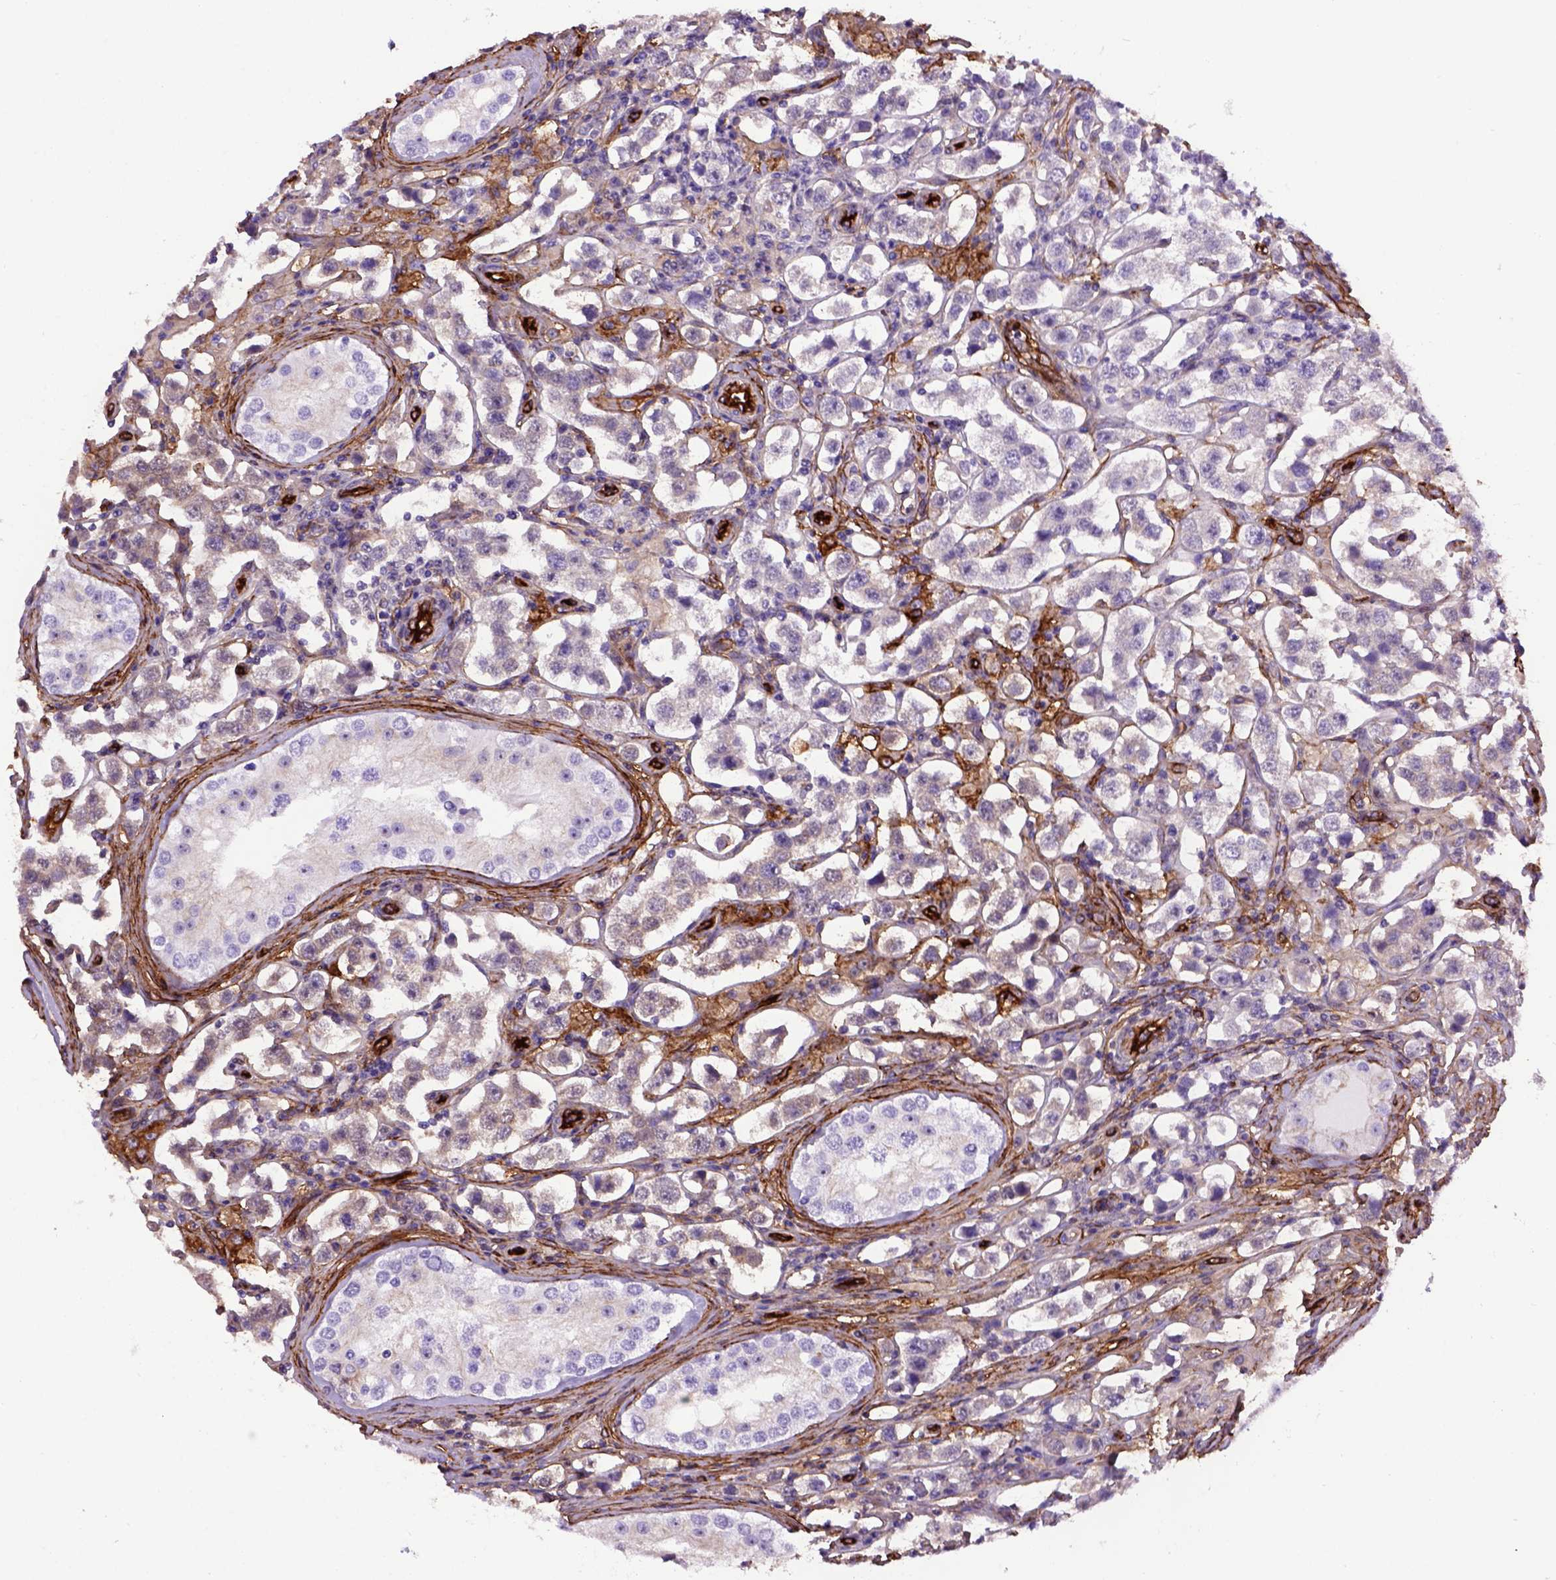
{"staining": {"intensity": "negative", "quantity": "none", "location": "none"}, "tissue": "testis cancer", "cell_type": "Tumor cells", "image_type": "cancer", "snomed": [{"axis": "morphology", "description": "Seminoma, NOS"}, {"axis": "topography", "description": "Testis"}], "caption": "This is an immunohistochemistry (IHC) photomicrograph of testis cancer (seminoma). There is no expression in tumor cells.", "gene": "ENG", "patient": {"sex": "male", "age": 37}}